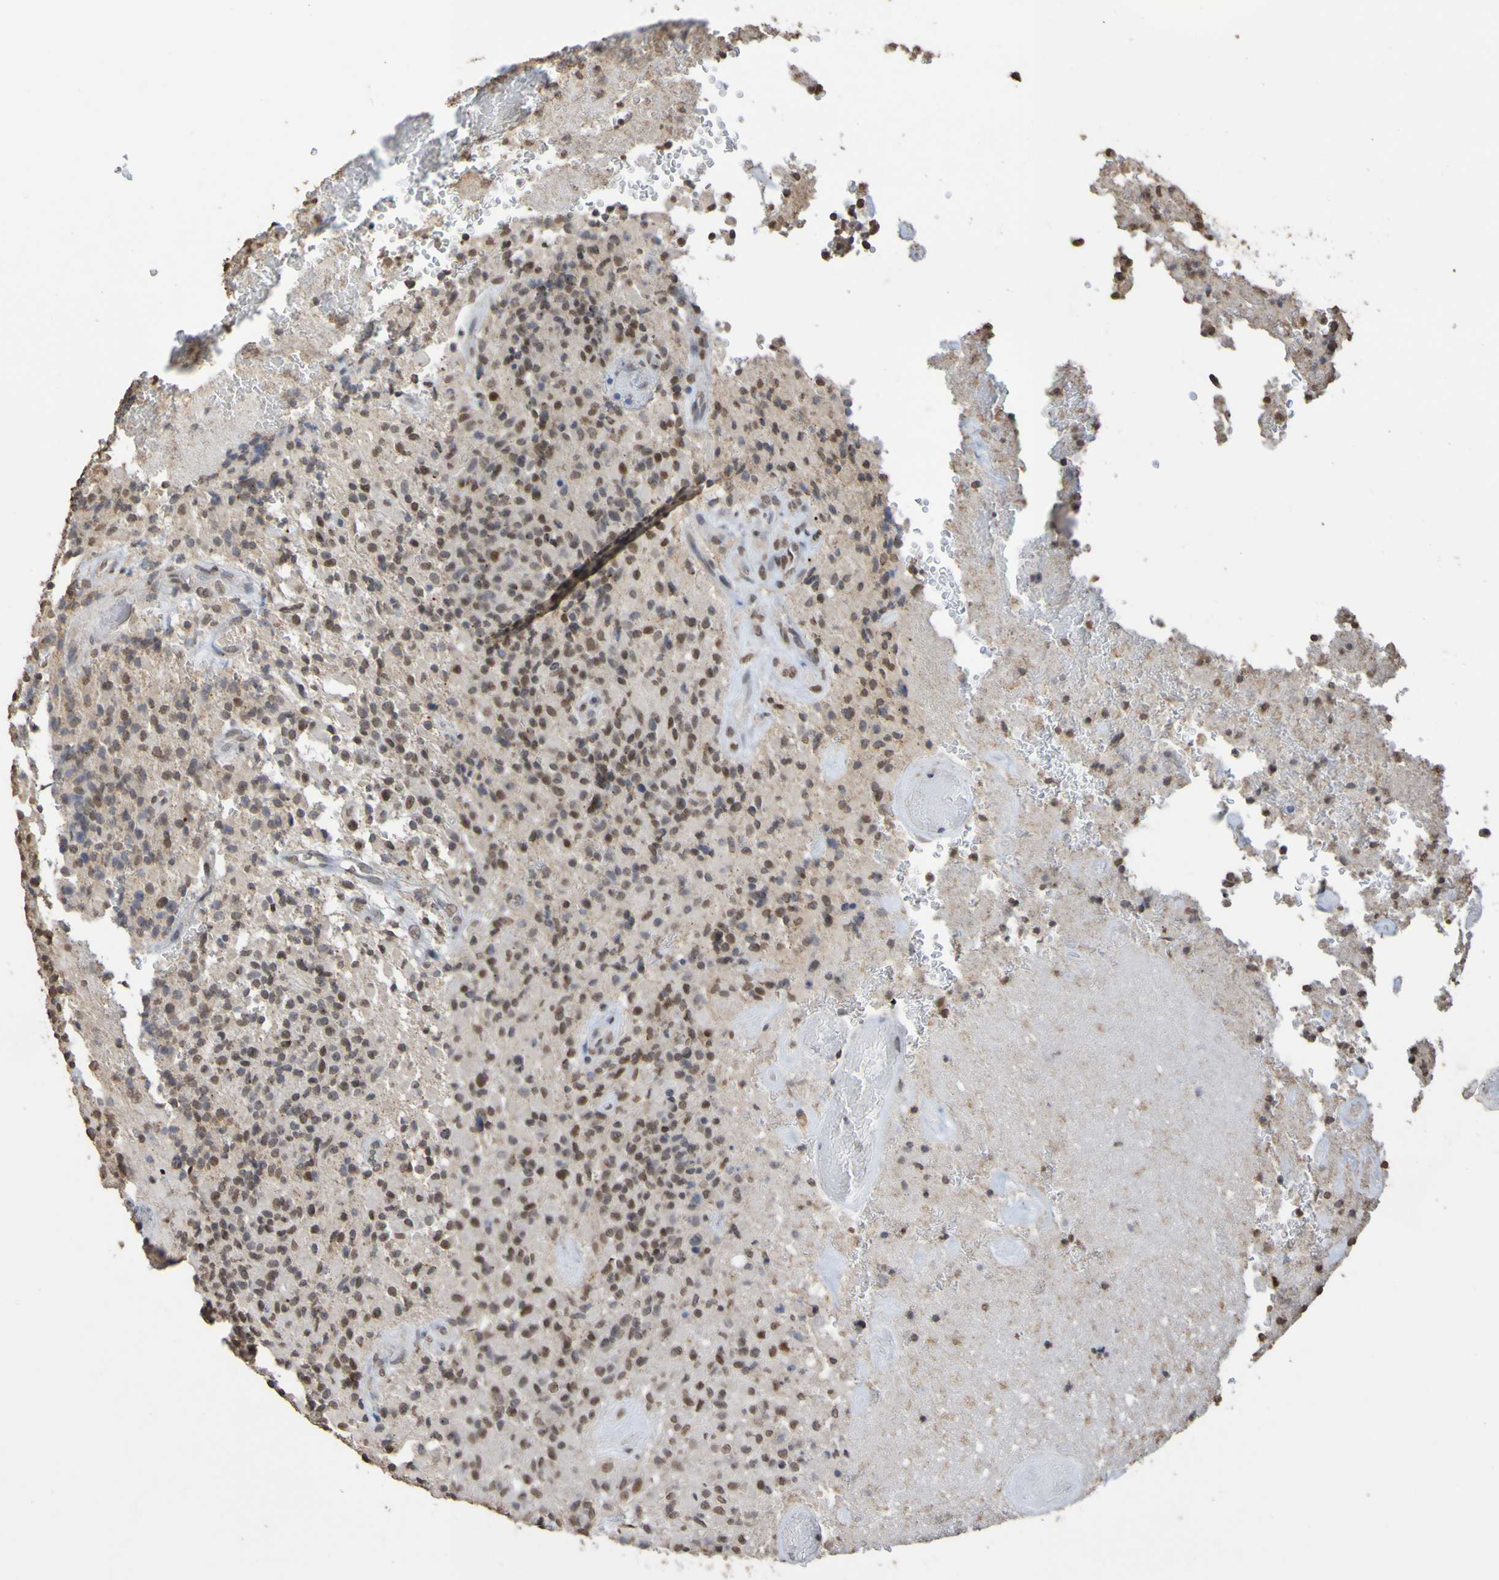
{"staining": {"intensity": "moderate", "quantity": "25%-75%", "location": "nuclear"}, "tissue": "glioma", "cell_type": "Tumor cells", "image_type": "cancer", "snomed": [{"axis": "morphology", "description": "Glioma, malignant, High grade"}, {"axis": "topography", "description": "Brain"}], "caption": "Immunohistochemistry (IHC) staining of glioma, which displays medium levels of moderate nuclear staining in approximately 25%-75% of tumor cells indicating moderate nuclear protein staining. The staining was performed using DAB (3,3'-diaminobenzidine) (brown) for protein detection and nuclei were counterstained in hematoxylin (blue).", "gene": "ALKBH2", "patient": {"sex": "male", "age": 71}}